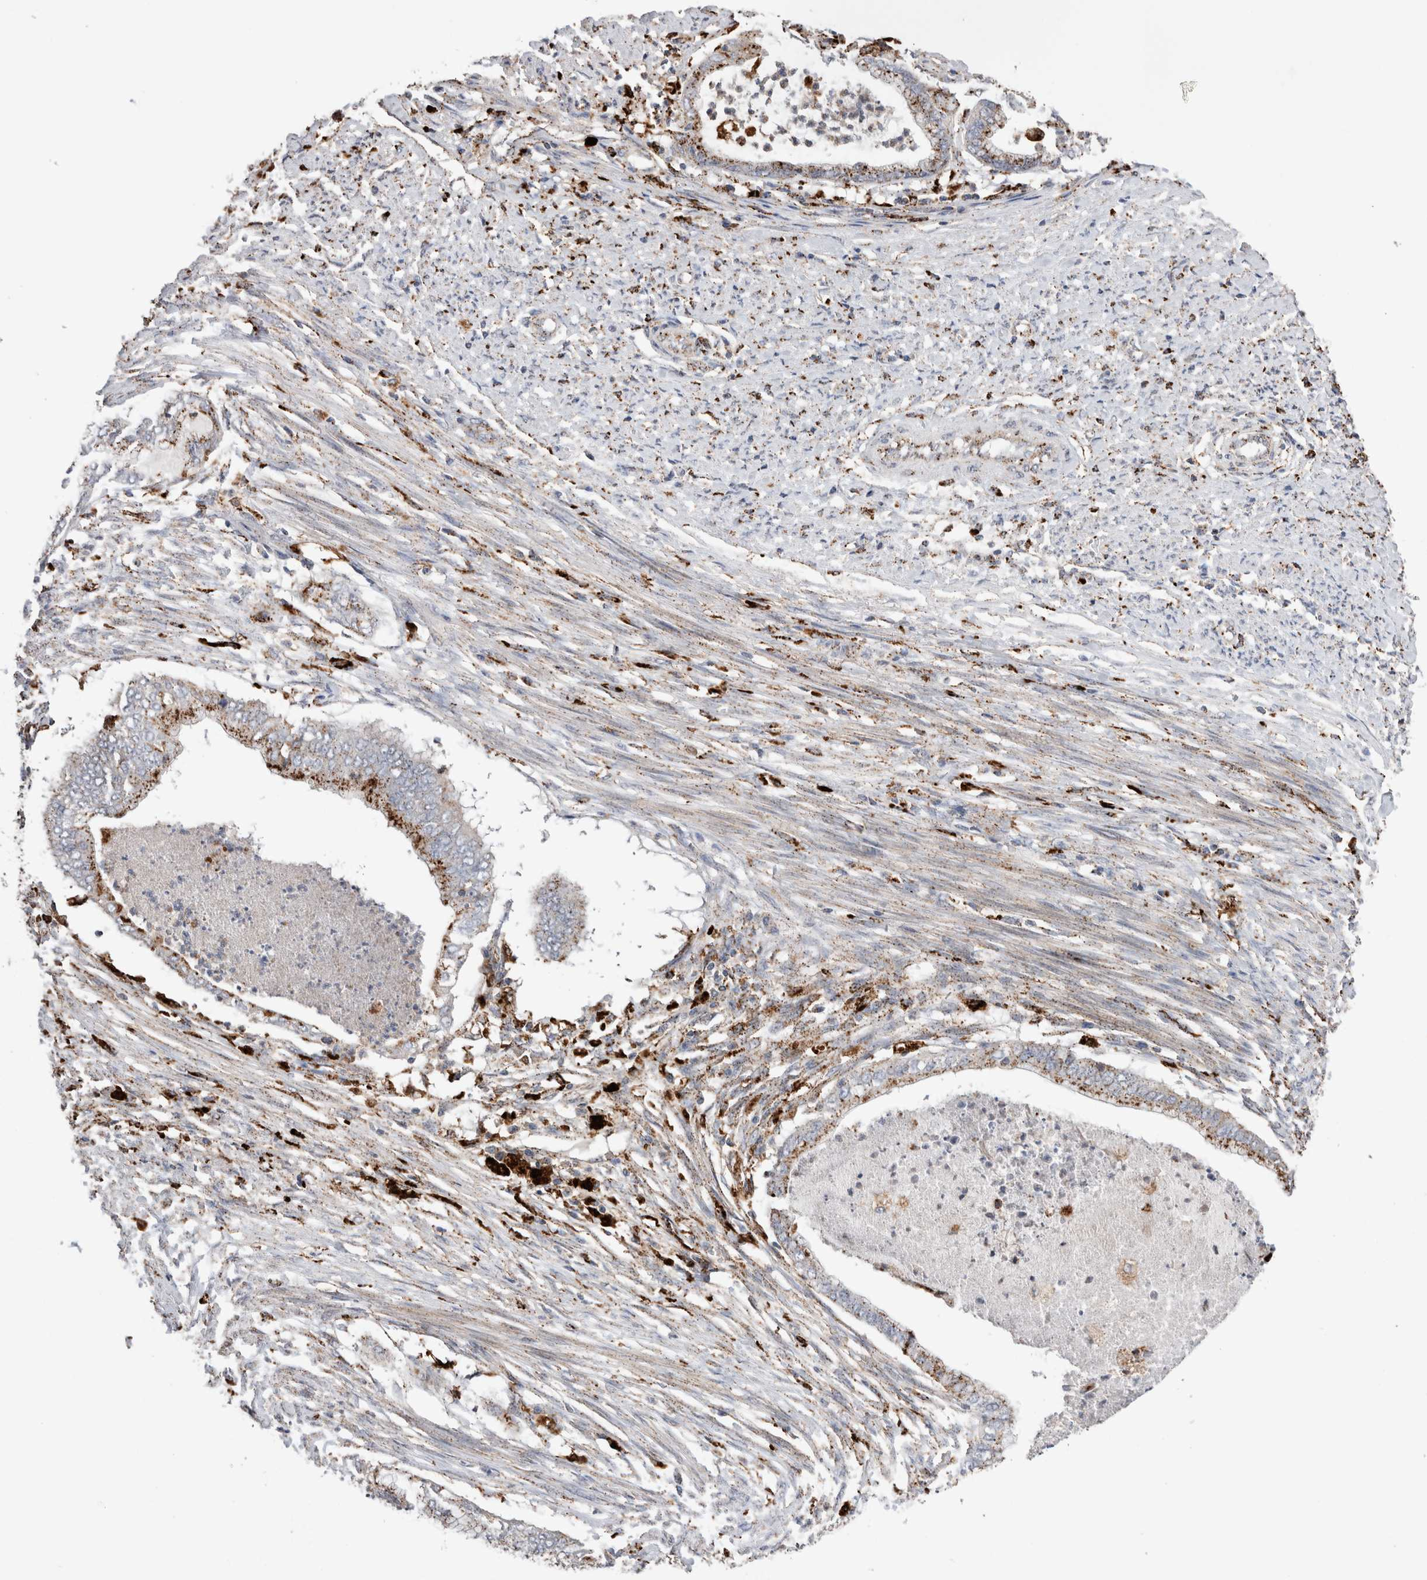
{"staining": {"intensity": "moderate", "quantity": ">75%", "location": "cytoplasmic/membranous"}, "tissue": "endometrial cancer", "cell_type": "Tumor cells", "image_type": "cancer", "snomed": [{"axis": "morphology", "description": "Necrosis, NOS"}, {"axis": "morphology", "description": "Adenocarcinoma, NOS"}, {"axis": "topography", "description": "Endometrium"}], "caption": "Moderate cytoplasmic/membranous positivity is appreciated in about >75% of tumor cells in endometrial cancer.", "gene": "CTSA", "patient": {"sex": "female", "age": 79}}